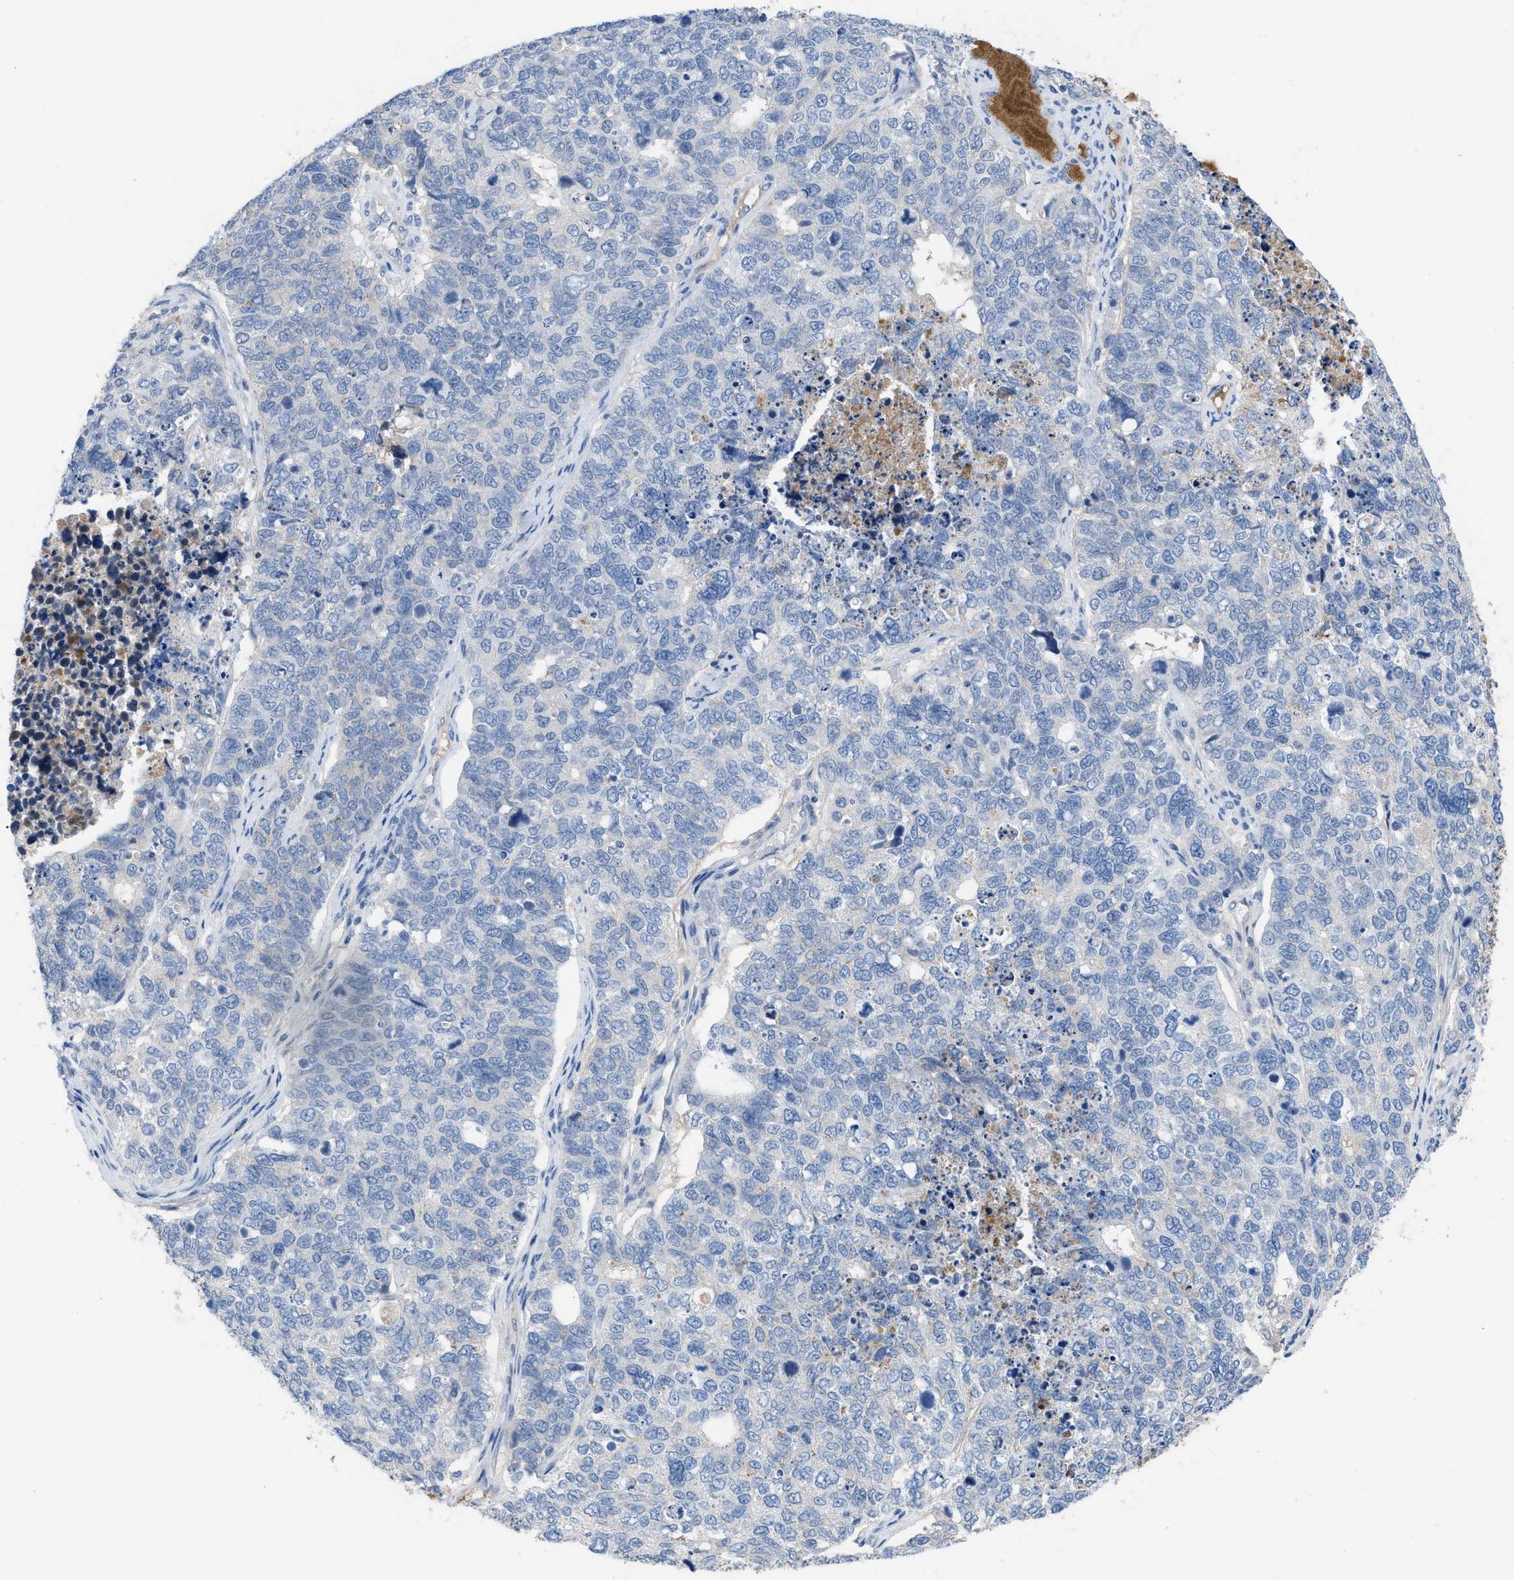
{"staining": {"intensity": "negative", "quantity": "none", "location": "none"}, "tissue": "cervical cancer", "cell_type": "Tumor cells", "image_type": "cancer", "snomed": [{"axis": "morphology", "description": "Squamous cell carcinoma, NOS"}, {"axis": "topography", "description": "Cervix"}], "caption": "High magnification brightfield microscopy of squamous cell carcinoma (cervical) stained with DAB (brown) and counterstained with hematoxylin (blue): tumor cells show no significant positivity.", "gene": "HPX", "patient": {"sex": "female", "age": 63}}